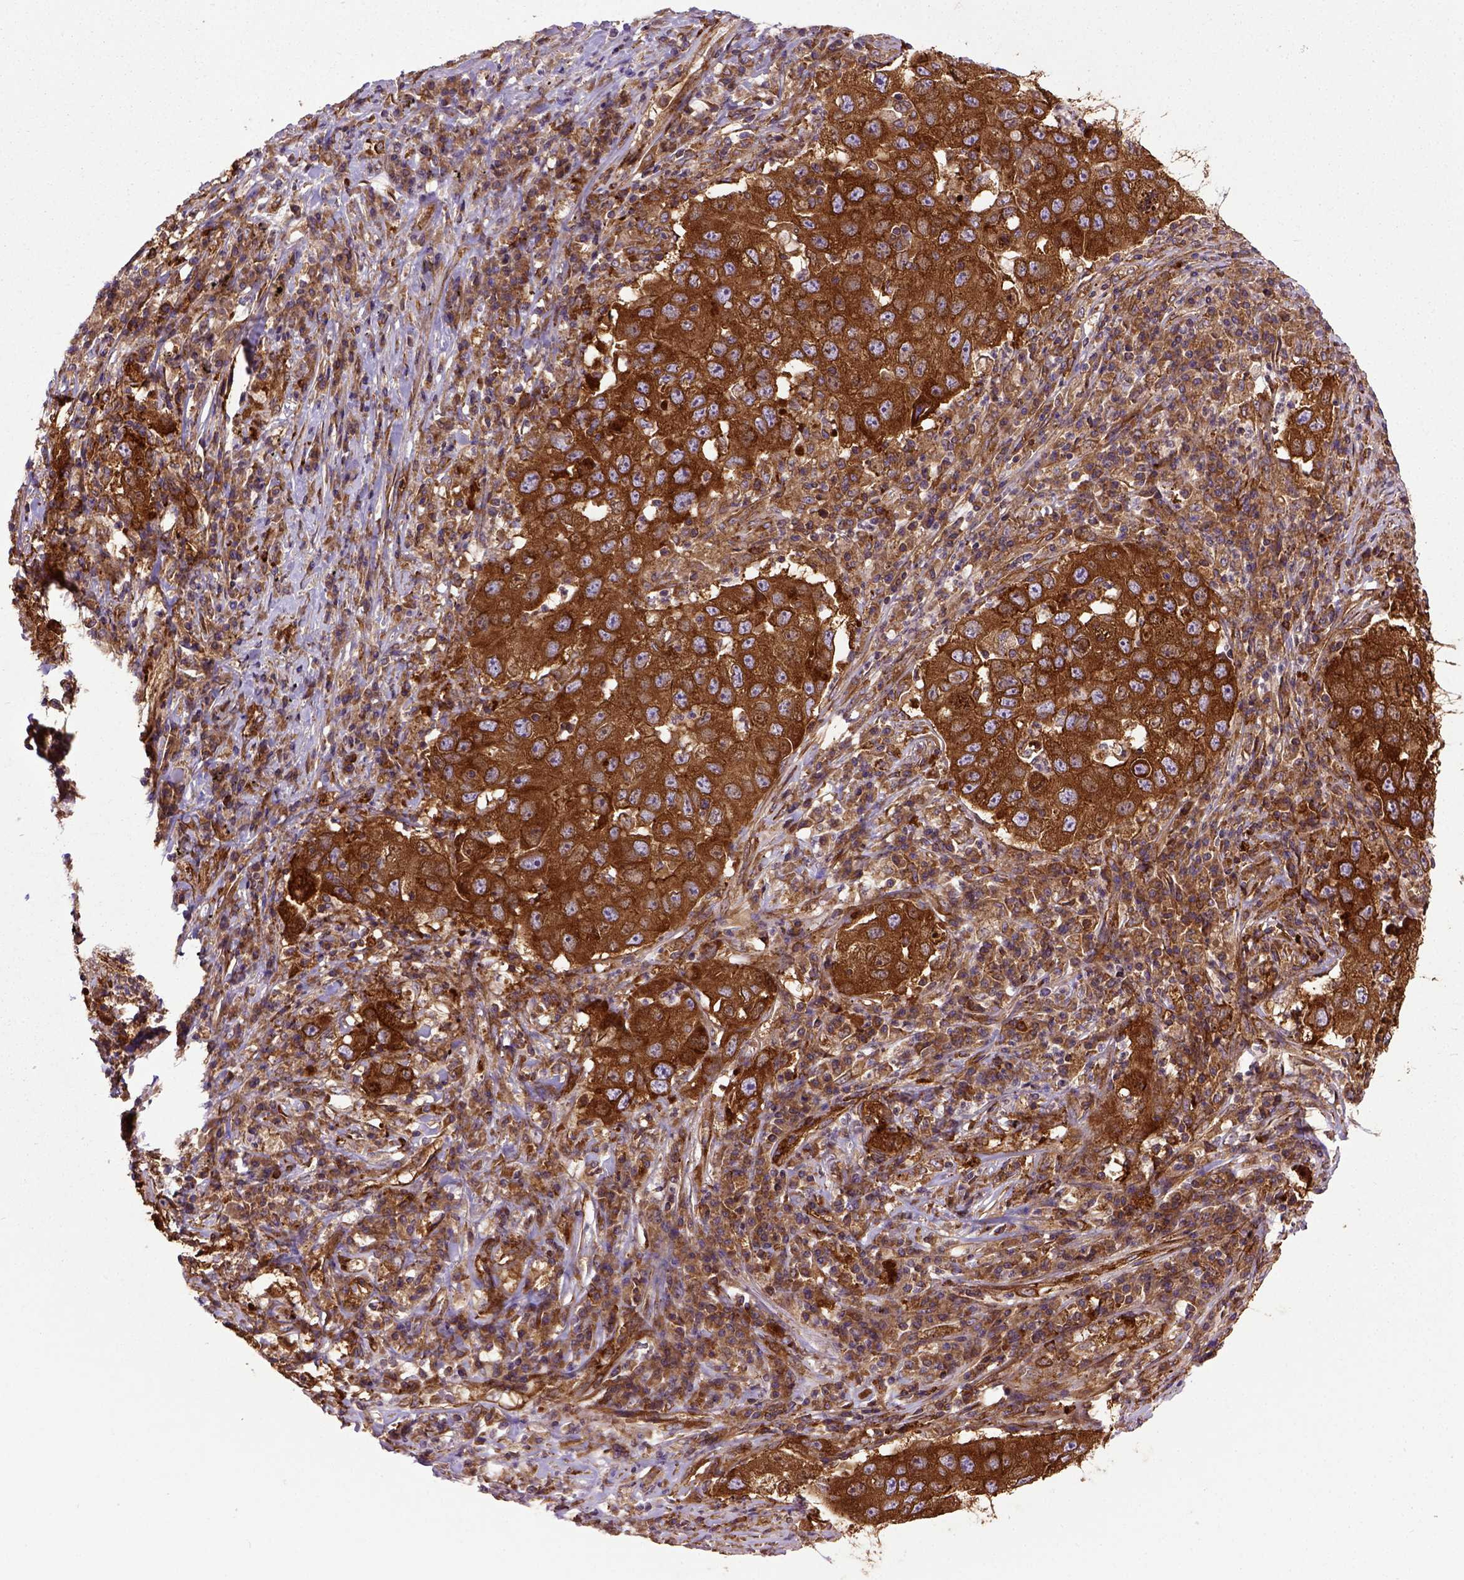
{"staining": {"intensity": "strong", "quantity": ">75%", "location": "cytoplasmic/membranous"}, "tissue": "lung cancer", "cell_type": "Tumor cells", "image_type": "cancer", "snomed": [{"axis": "morphology", "description": "Adenocarcinoma, NOS"}, {"axis": "topography", "description": "Lung"}], "caption": "Immunohistochemistry (IHC) of human lung cancer (adenocarcinoma) shows high levels of strong cytoplasmic/membranous expression in approximately >75% of tumor cells.", "gene": "CAPRIN1", "patient": {"sex": "male", "age": 73}}